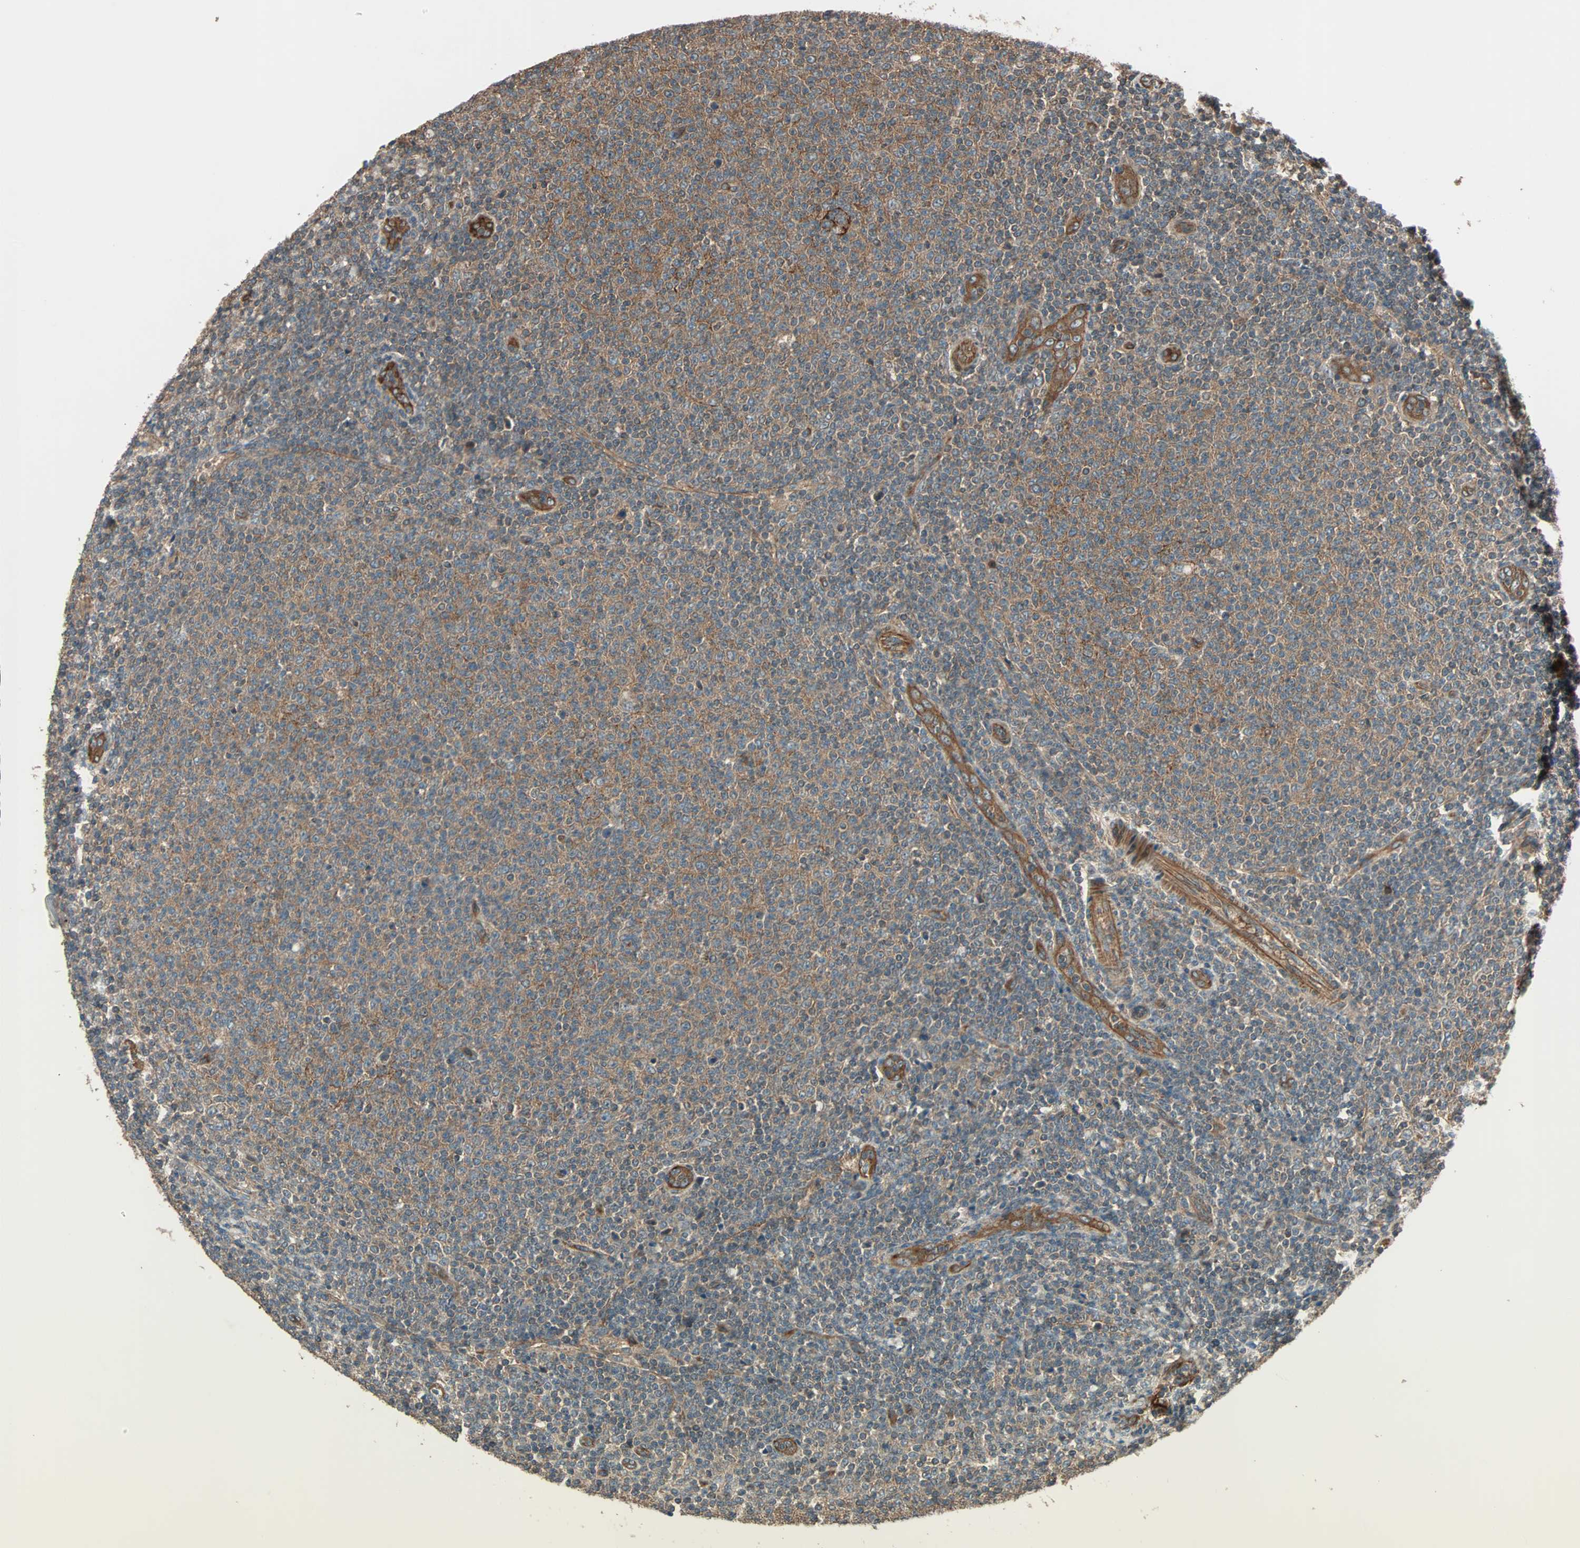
{"staining": {"intensity": "moderate", "quantity": ">75%", "location": "cytoplasmic/membranous"}, "tissue": "lymphoma", "cell_type": "Tumor cells", "image_type": "cancer", "snomed": [{"axis": "morphology", "description": "Malignant lymphoma, non-Hodgkin's type, Low grade"}, {"axis": "topography", "description": "Lymph node"}], "caption": "Immunohistochemical staining of human low-grade malignant lymphoma, non-Hodgkin's type shows medium levels of moderate cytoplasmic/membranous staining in about >75% of tumor cells.", "gene": "GCK", "patient": {"sex": "male", "age": 66}}